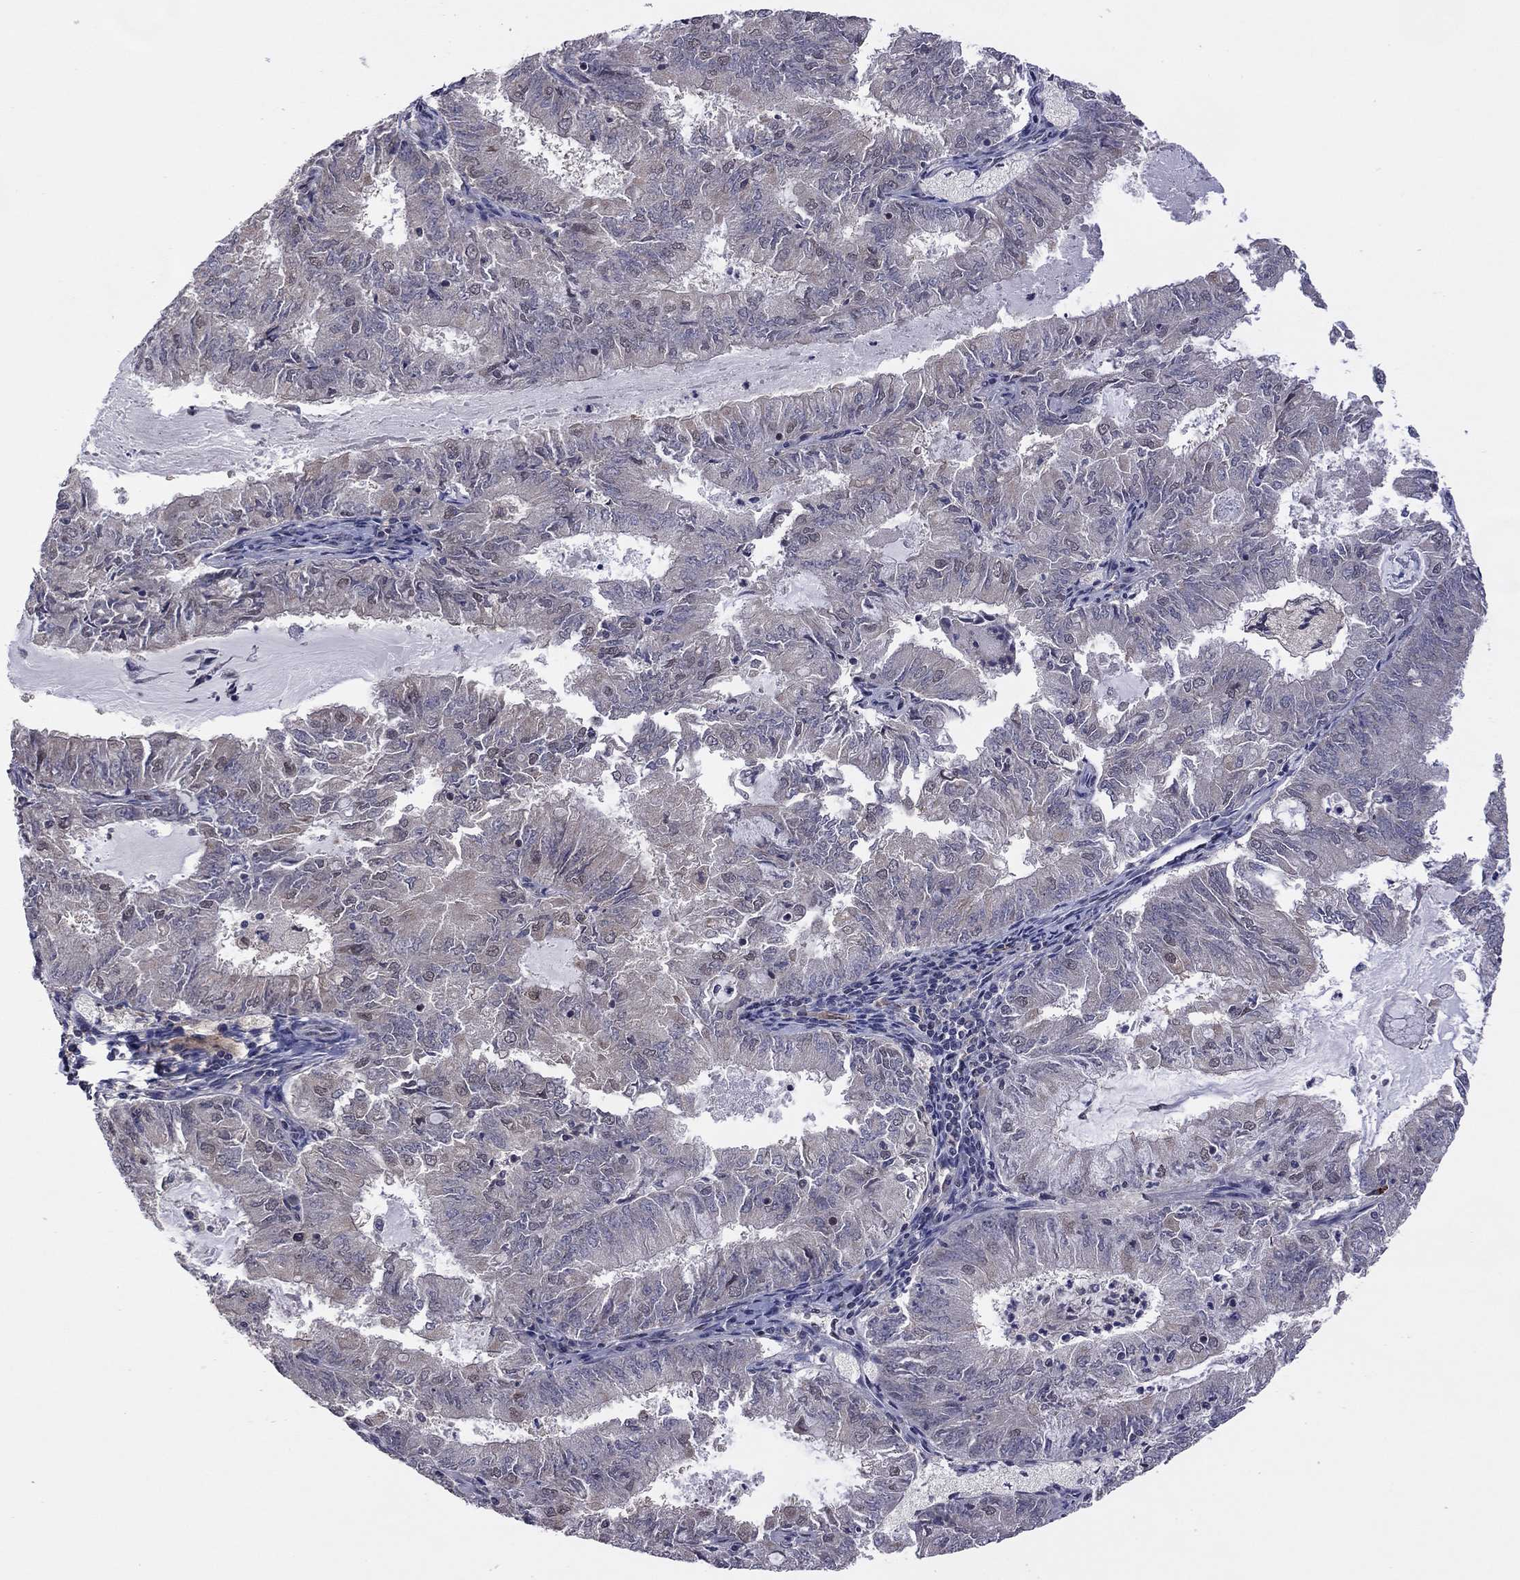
{"staining": {"intensity": "negative", "quantity": "none", "location": "none"}, "tissue": "endometrial cancer", "cell_type": "Tumor cells", "image_type": "cancer", "snomed": [{"axis": "morphology", "description": "Adenocarcinoma, NOS"}, {"axis": "topography", "description": "Endometrium"}], "caption": "DAB immunohistochemical staining of human endometrial cancer exhibits no significant expression in tumor cells.", "gene": "GPAA1", "patient": {"sex": "female", "age": 57}}